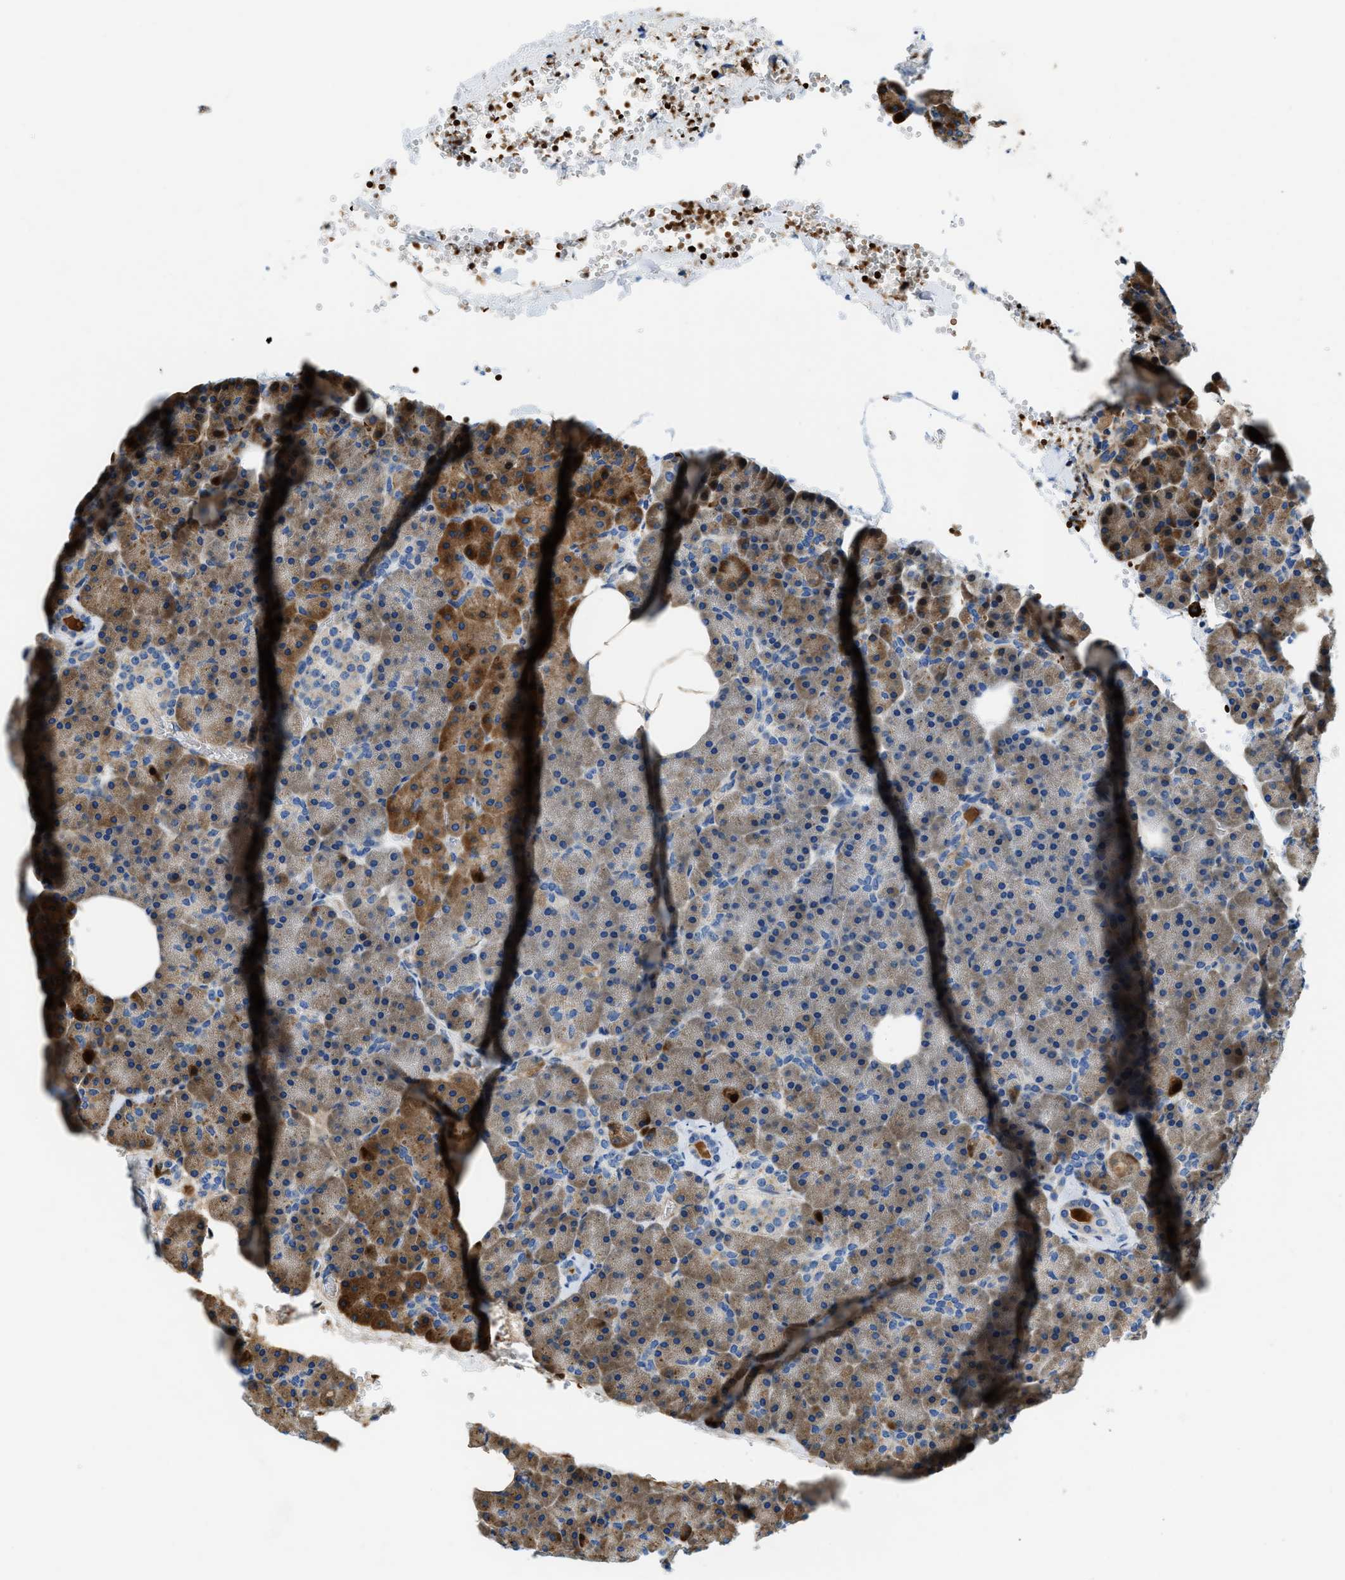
{"staining": {"intensity": "moderate", "quantity": ">75%", "location": "cytoplasmic/membranous"}, "tissue": "pancreas", "cell_type": "Exocrine glandular cells", "image_type": "normal", "snomed": [{"axis": "morphology", "description": "Normal tissue, NOS"}, {"axis": "topography", "description": "Pancreas"}], "caption": "A medium amount of moderate cytoplasmic/membranous expression is seen in approximately >75% of exocrine glandular cells in normal pancreas.", "gene": "ZNF831", "patient": {"sex": "female", "age": 35}}